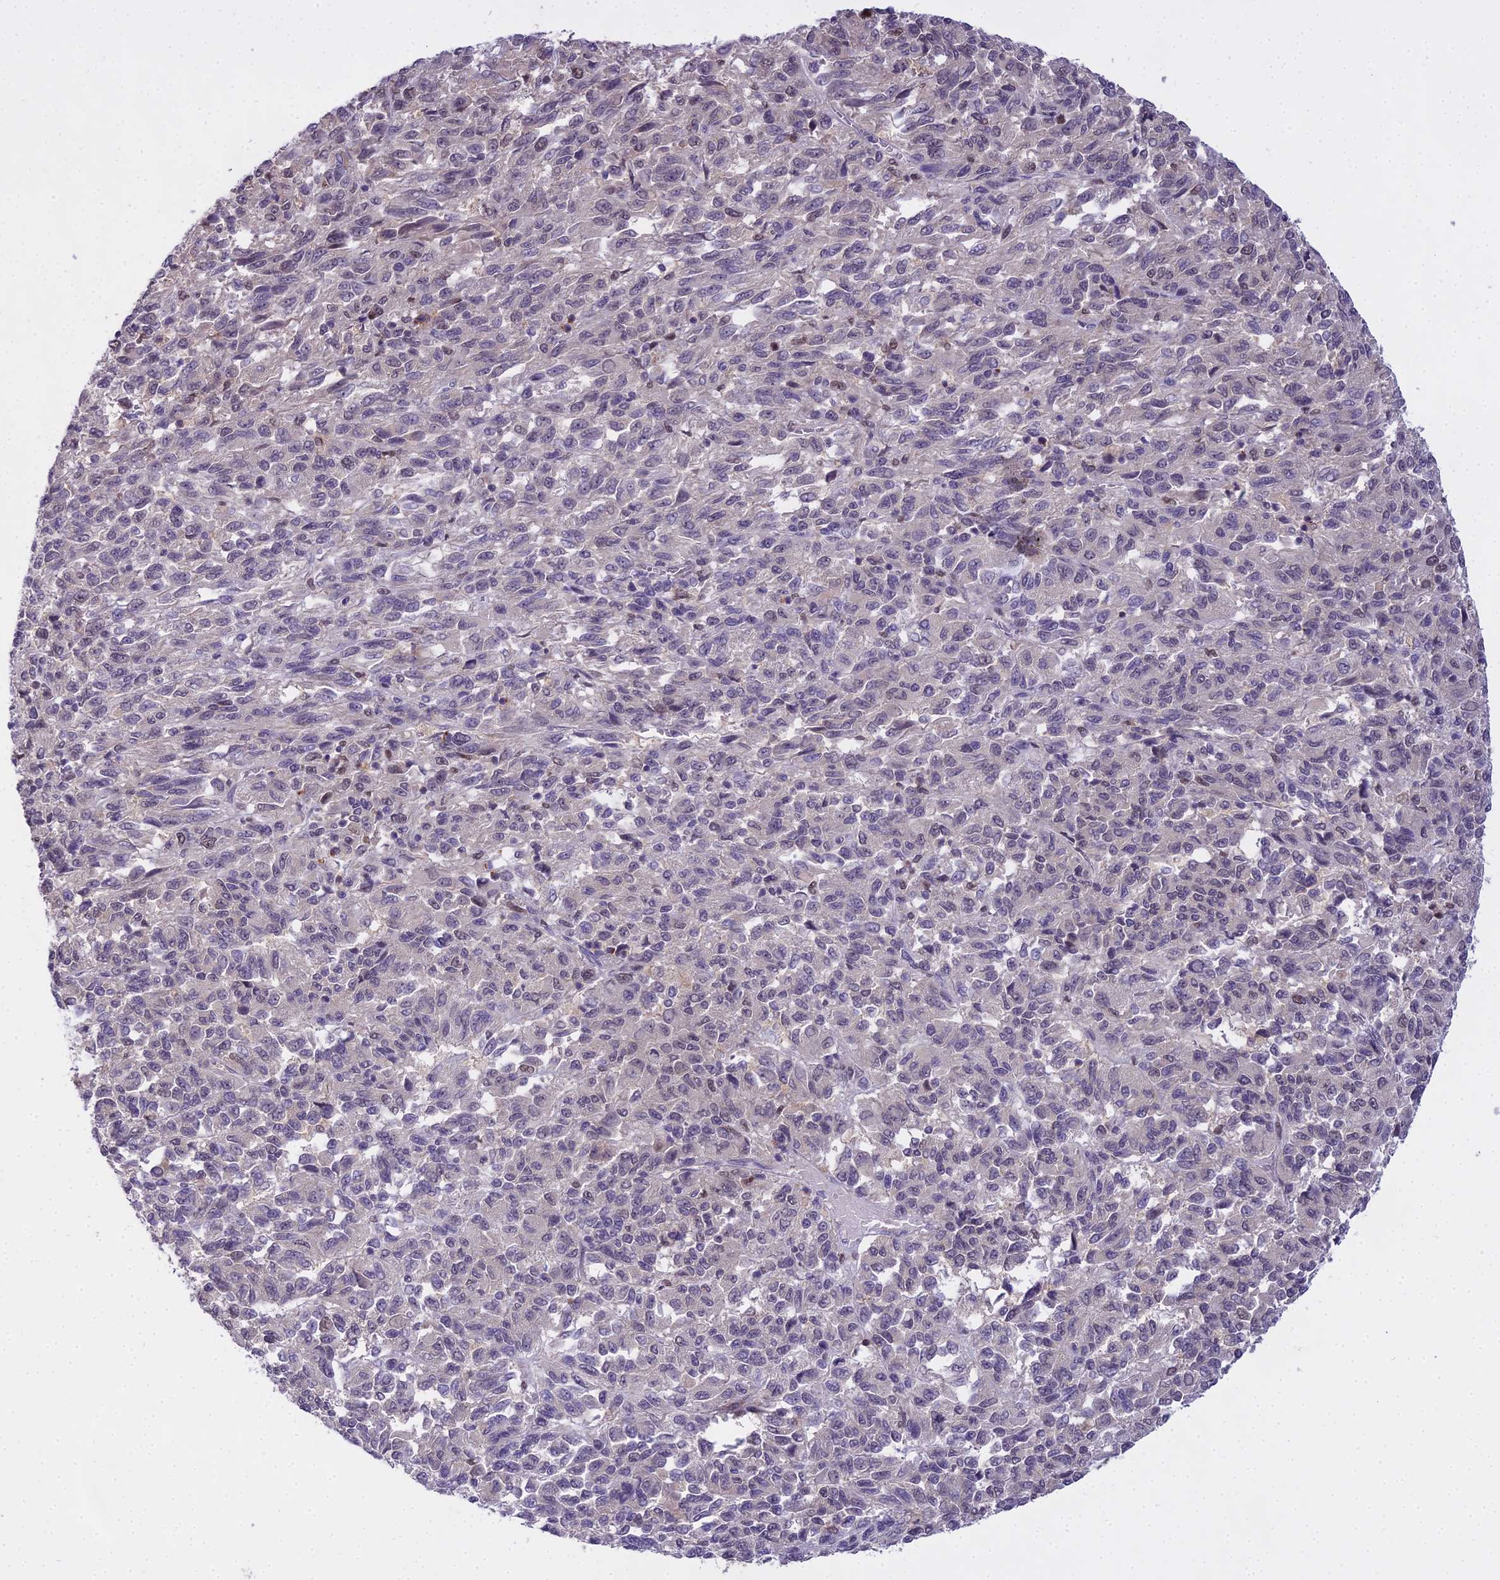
{"staining": {"intensity": "negative", "quantity": "none", "location": "none"}, "tissue": "melanoma", "cell_type": "Tumor cells", "image_type": "cancer", "snomed": [{"axis": "morphology", "description": "Malignant melanoma, Metastatic site"}, {"axis": "topography", "description": "Lung"}], "caption": "There is no significant positivity in tumor cells of melanoma.", "gene": "MAT2A", "patient": {"sex": "male", "age": 64}}